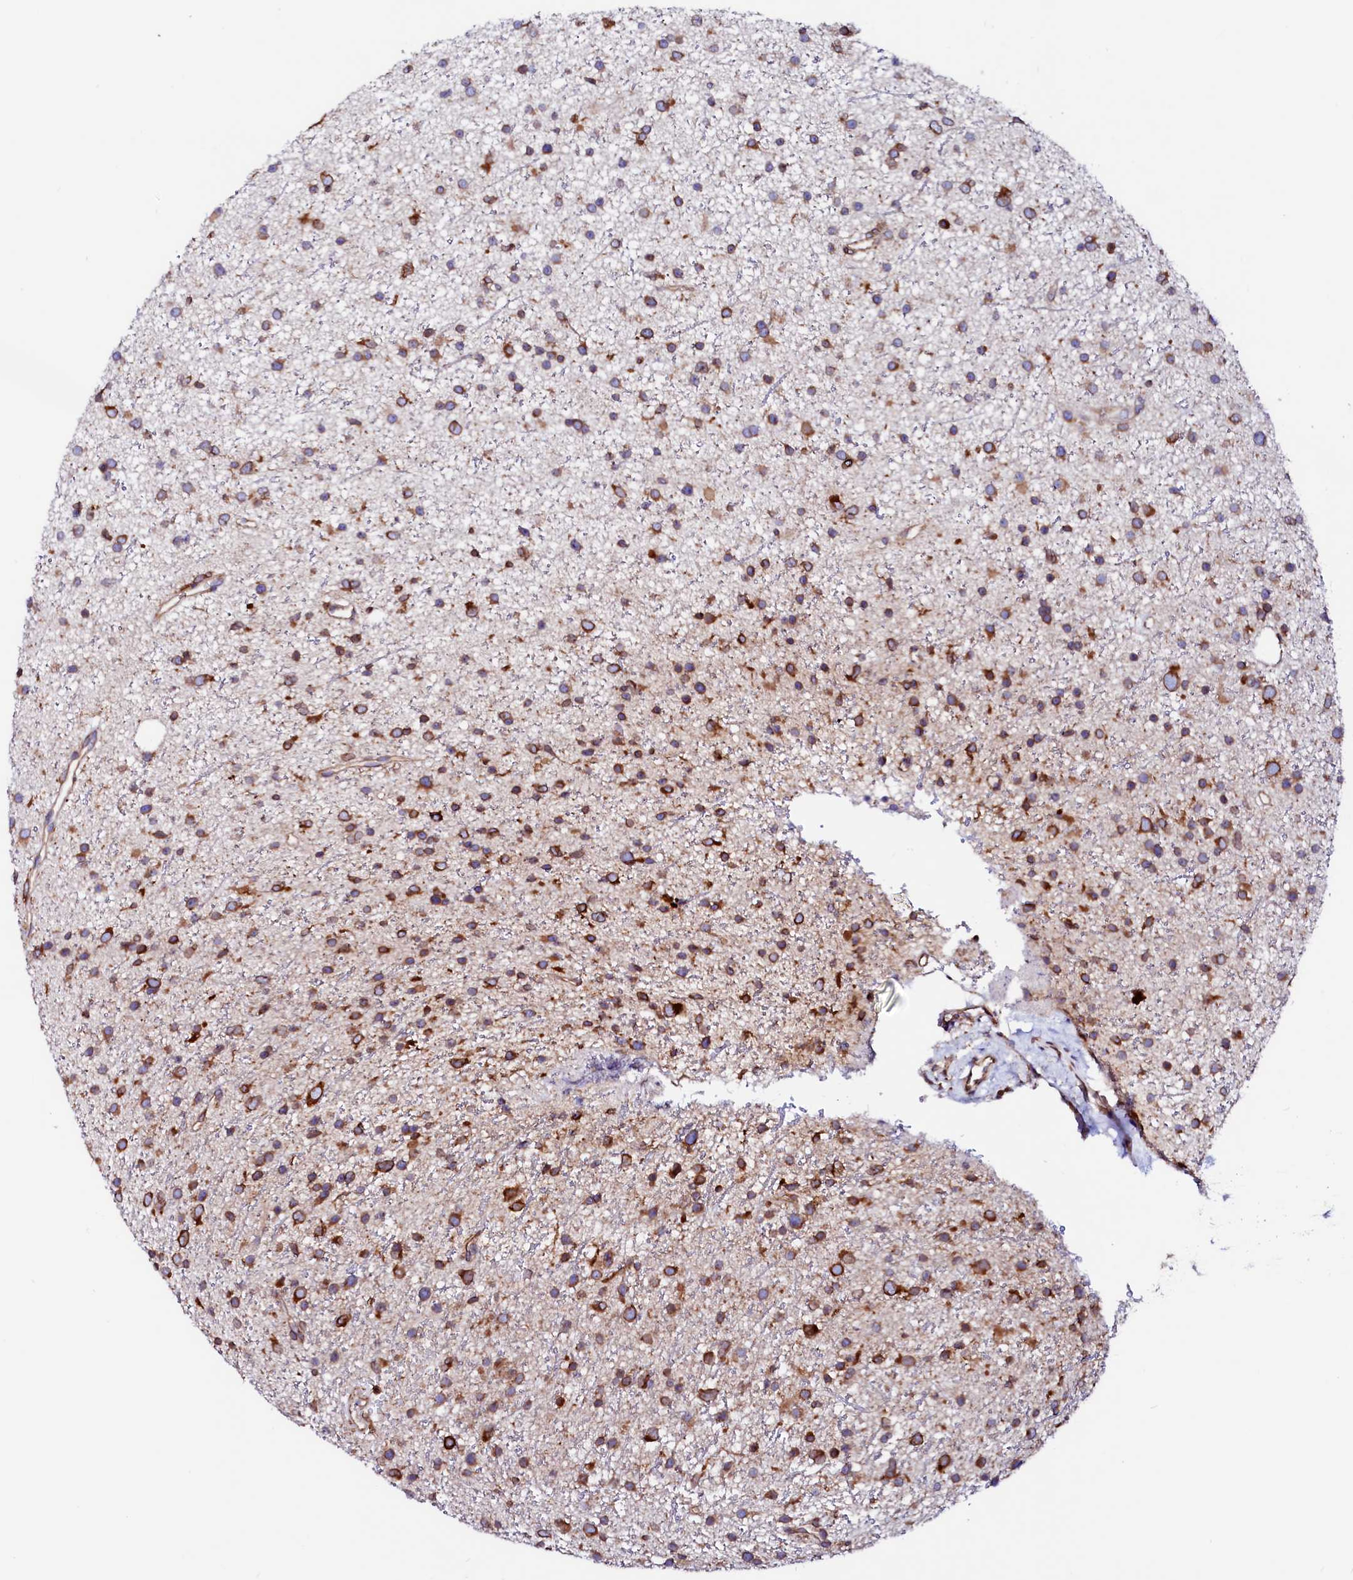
{"staining": {"intensity": "strong", "quantity": ">75%", "location": "cytoplasmic/membranous"}, "tissue": "glioma", "cell_type": "Tumor cells", "image_type": "cancer", "snomed": [{"axis": "morphology", "description": "Glioma, malignant, Low grade"}, {"axis": "topography", "description": "Cerebral cortex"}], "caption": "Immunohistochemical staining of malignant low-grade glioma displays strong cytoplasmic/membranous protein staining in approximately >75% of tumor cells.", "gene": "DERL1", "patient": {"sex": "female", "age": 39}}